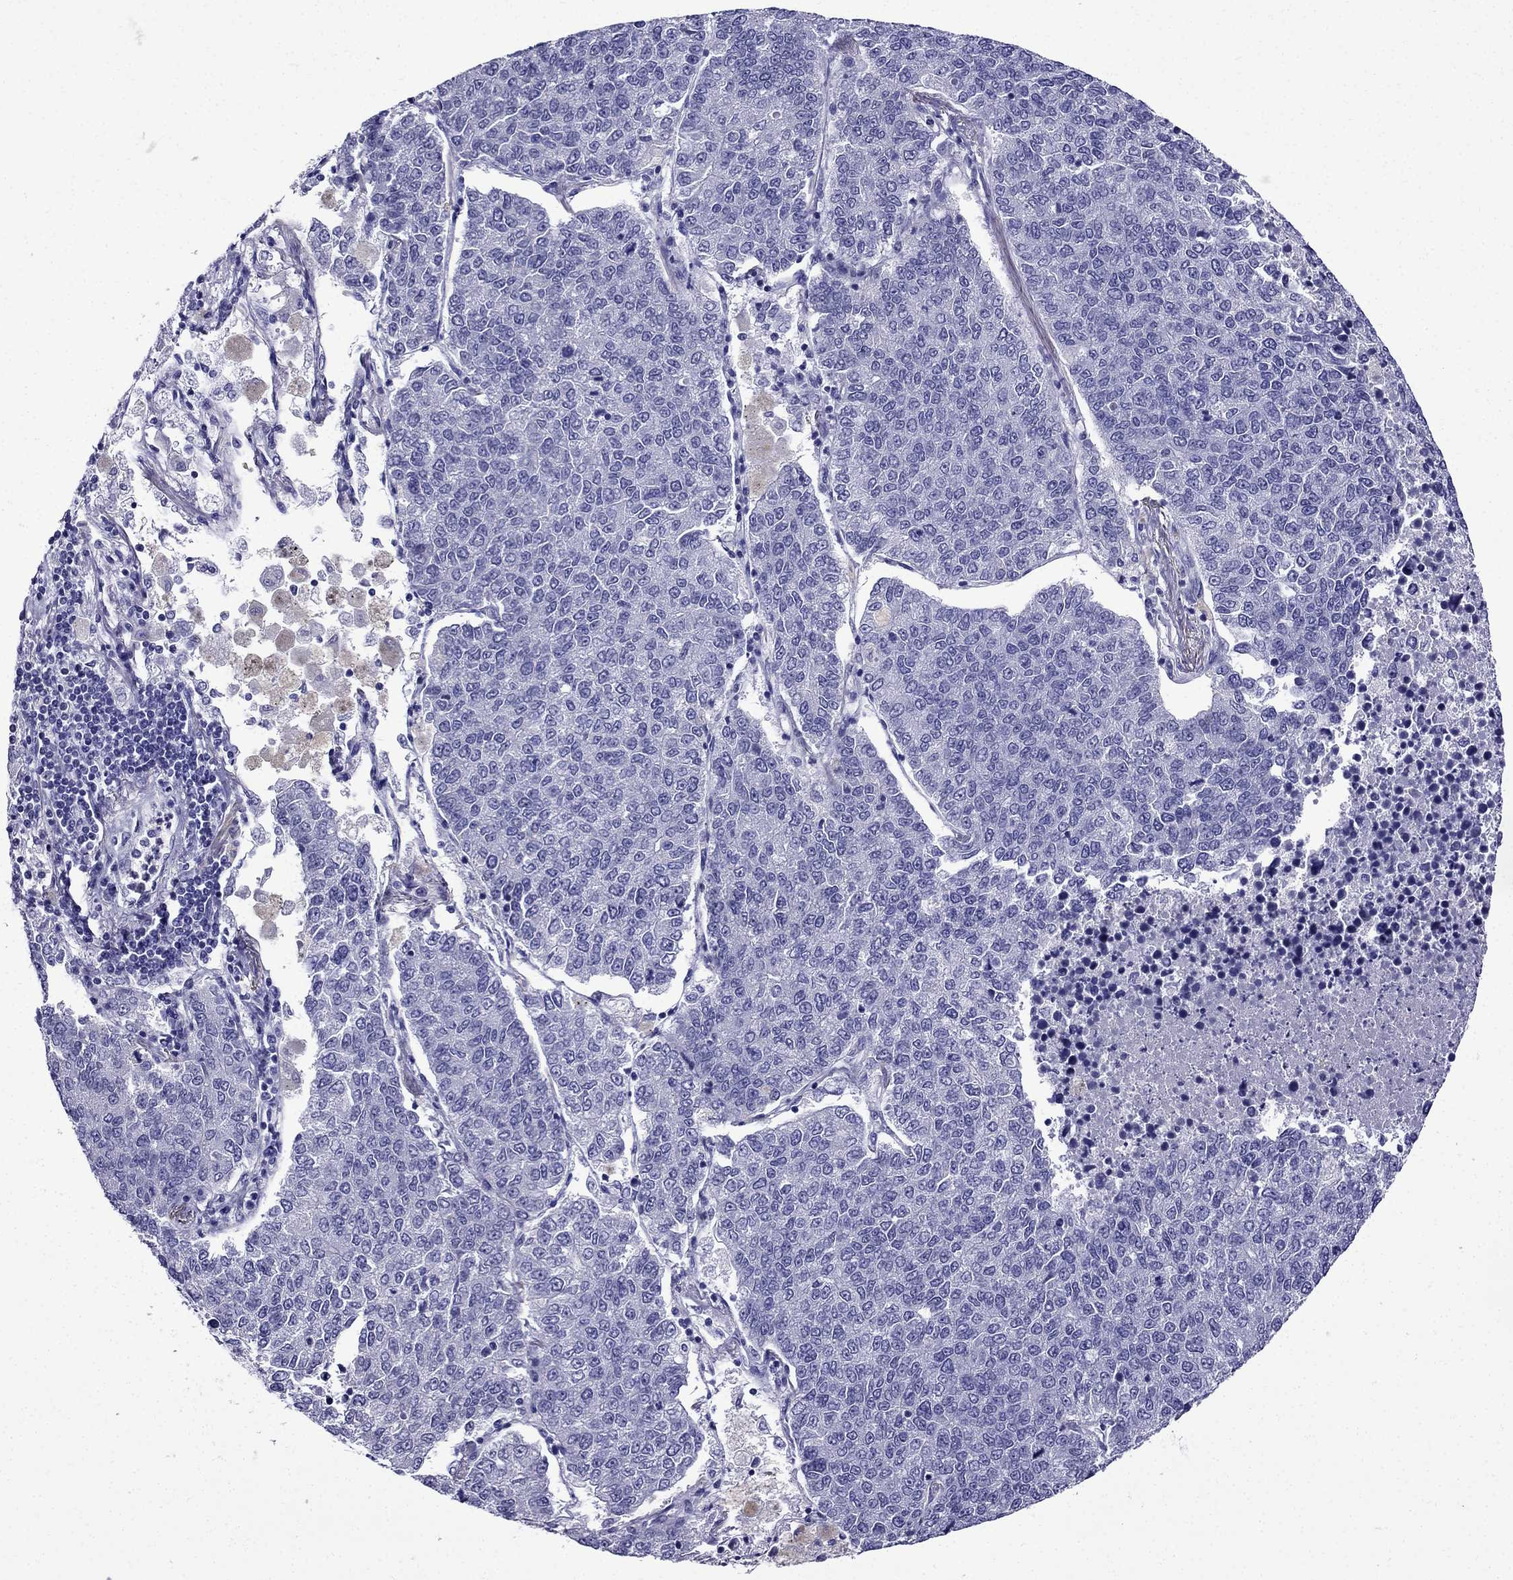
{"staining": {"intensity": "negative", "quantity": "none", "location": "none"}, "tissue": "lung cancer", "cell_type": "Tumor cells", "image_type": "cancer", "snomed": [{"axis": "morphology", "description": "Adenocarcinoma, NOS"}, {"axis": "topography", "description": "Lung"}], "caption": "This is an IHC image of human lung adenocarcinoma. There is no staining in tumor cells.", "gene": "ERC2", "patient": {"sex": "male", "age": 49}}